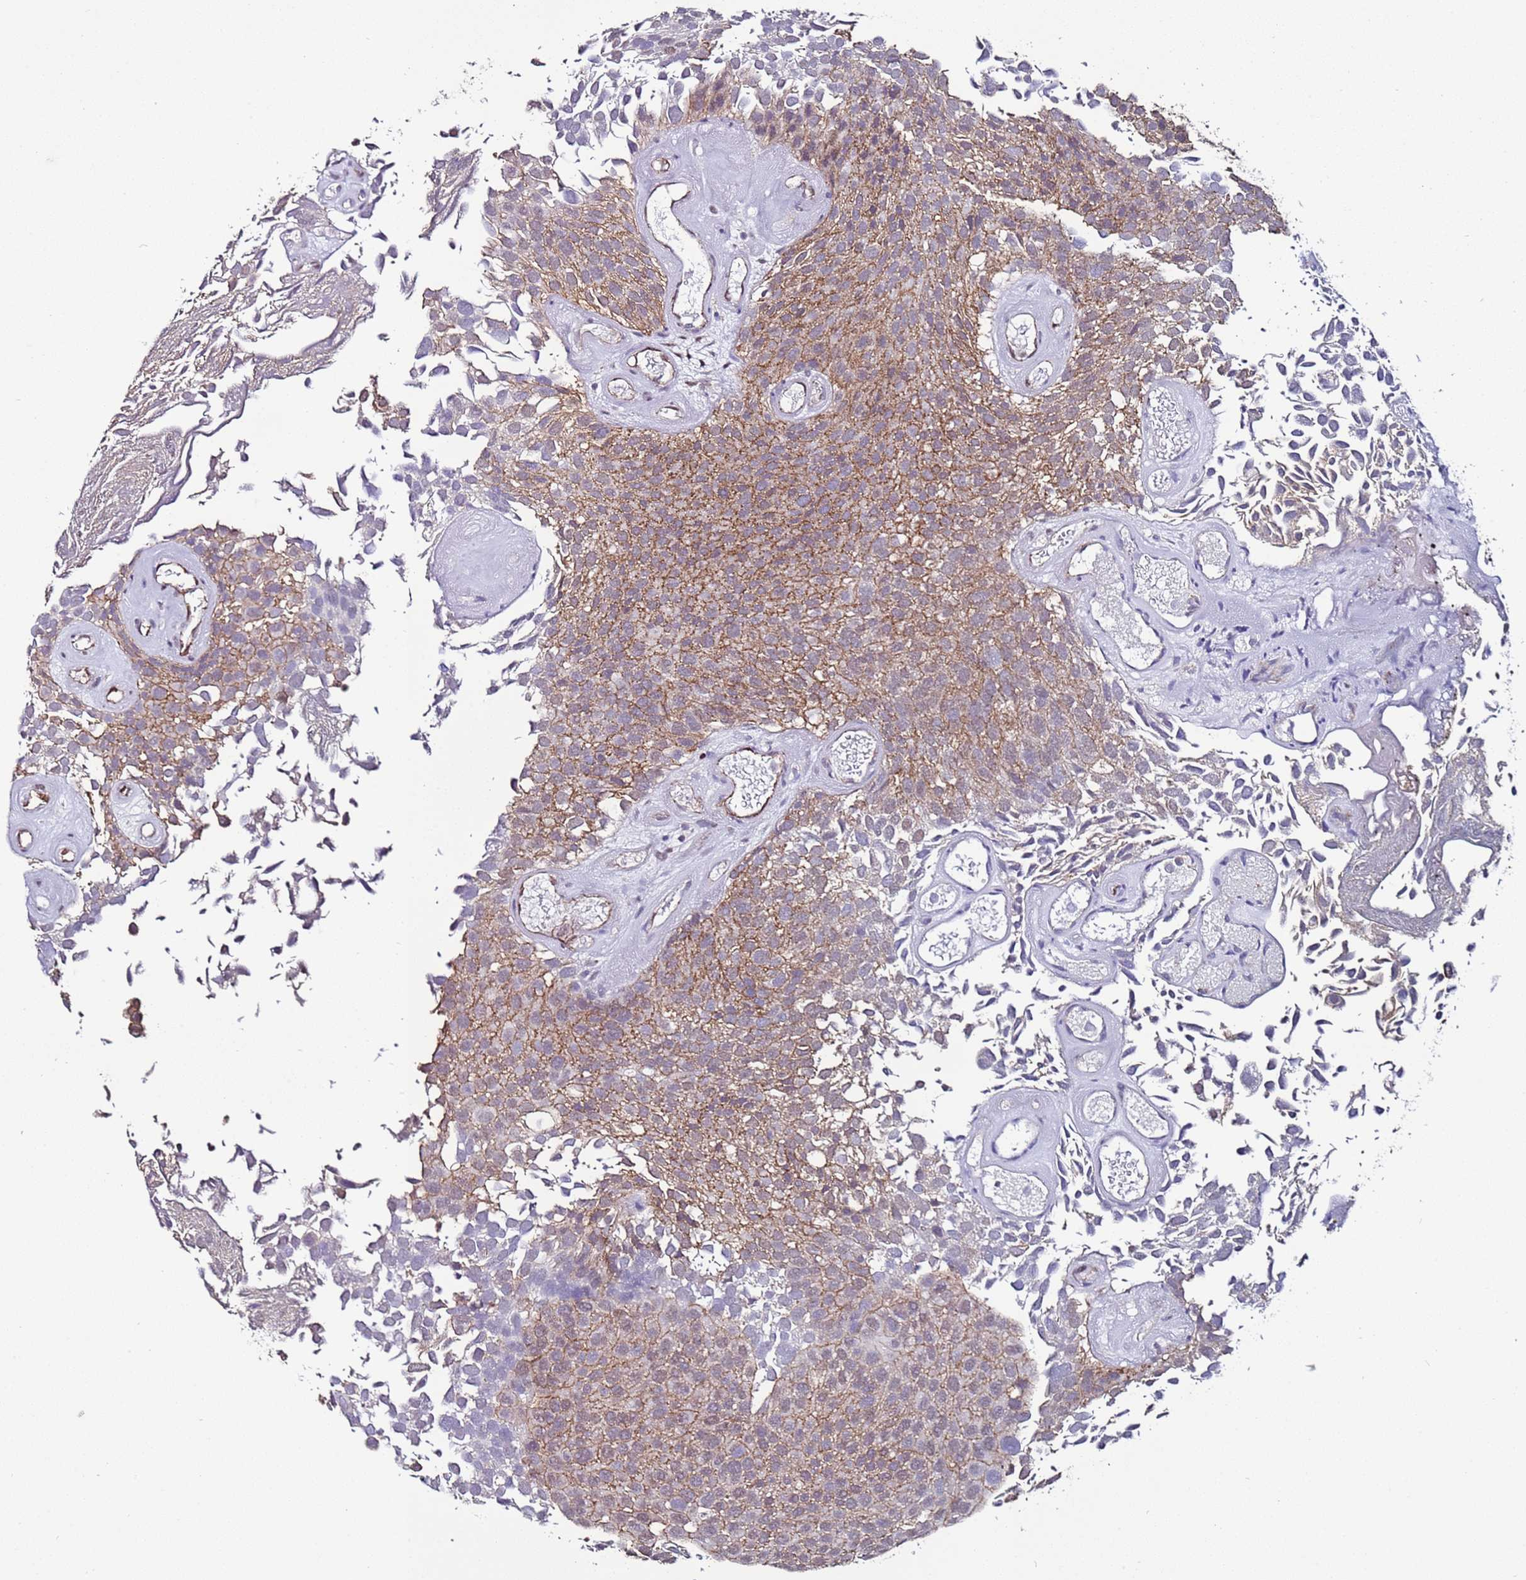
{"staining": {"intensity": "moderate", "quantity": "25%-75%", "location": "cytoplasmic/membranous,nuclear"}, "tissue": "urothelial cancer", "cell_type": "Tumor cells", "image_type": "cancer", "snomed": [{"axis": "morphology", "description": "Urothelial carcinoma, Low grade"}, {"axis": "topography", "description": "Urinary bladder"}], "caption": "Immunohistochemistry (DAB (3,3'-diaminobenzidine)) staining of low-grade urothelial carcinoma demonstrates moderate cytoplasmic/membranous and nuclear protein positivity in approximately 25%-75% of tumor cells.", "gene": "TENM3", "patient": {"sex": "male", "age": 89}}